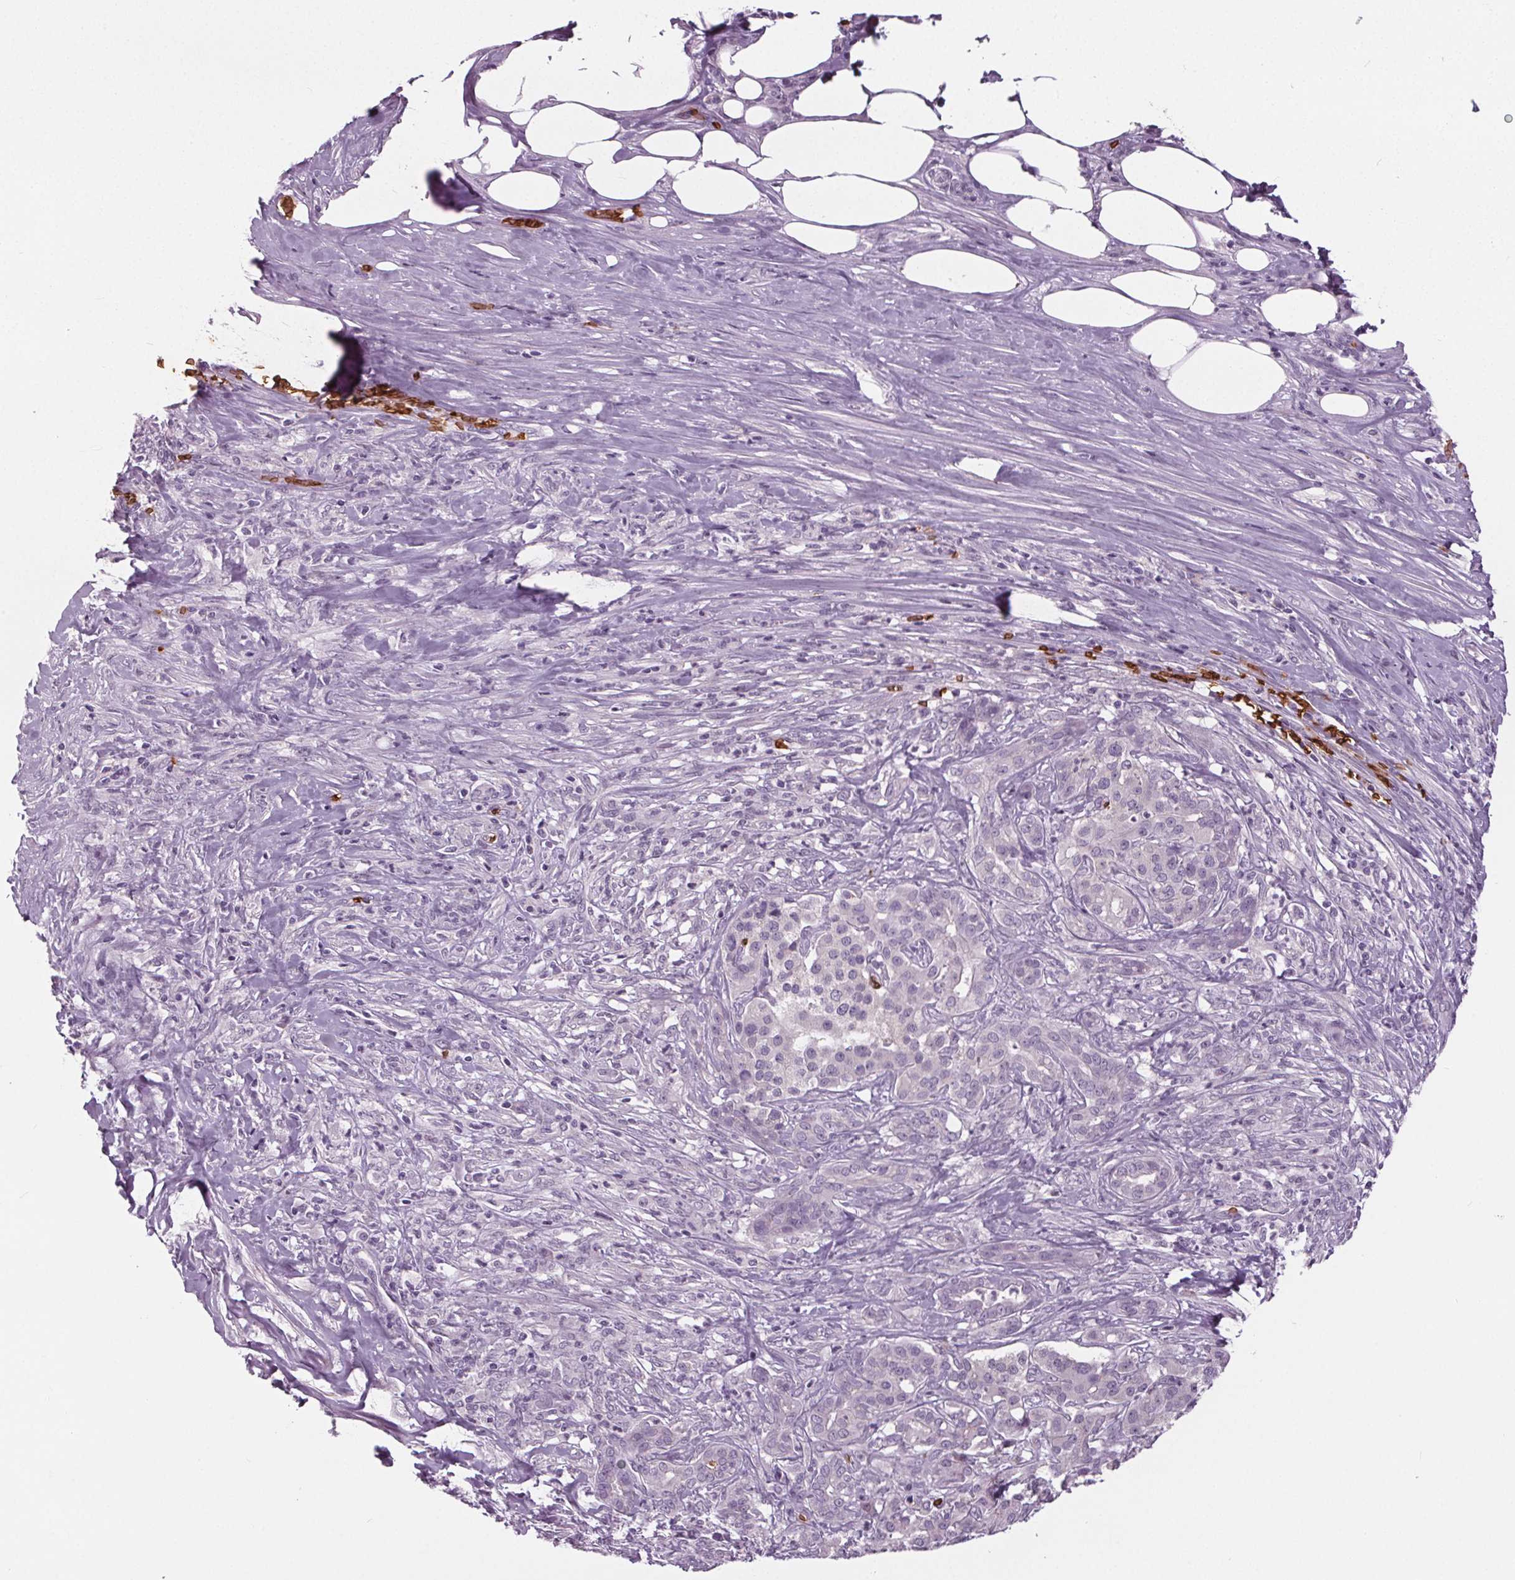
{"staining": {"intensity": "negative", "quantity": "none", "location": "none"}, "tissue": "pancreatic cancer", "cell_type": "Tumor cells", "image_type": "cancer", "snomed": [{"axis": "morphology", "description": "Normal tissue, NOS"}, {"axis": "morphology", "description": "Inflammation, NOS"}, {"axis": "morphology", "description": "Adenocarcinoma, NOS"}, {"axis": "topography", "description": "Pancreas"}], "caption": "DAB (3,3'-diaminobenzidine) immunohistochemical staining of human pancreatic cancer (adenocarcinoma) shows no significant expression in tumor cells.", "gene": "SLC4A1", "patient": {"sex": "male", "age": 57}}